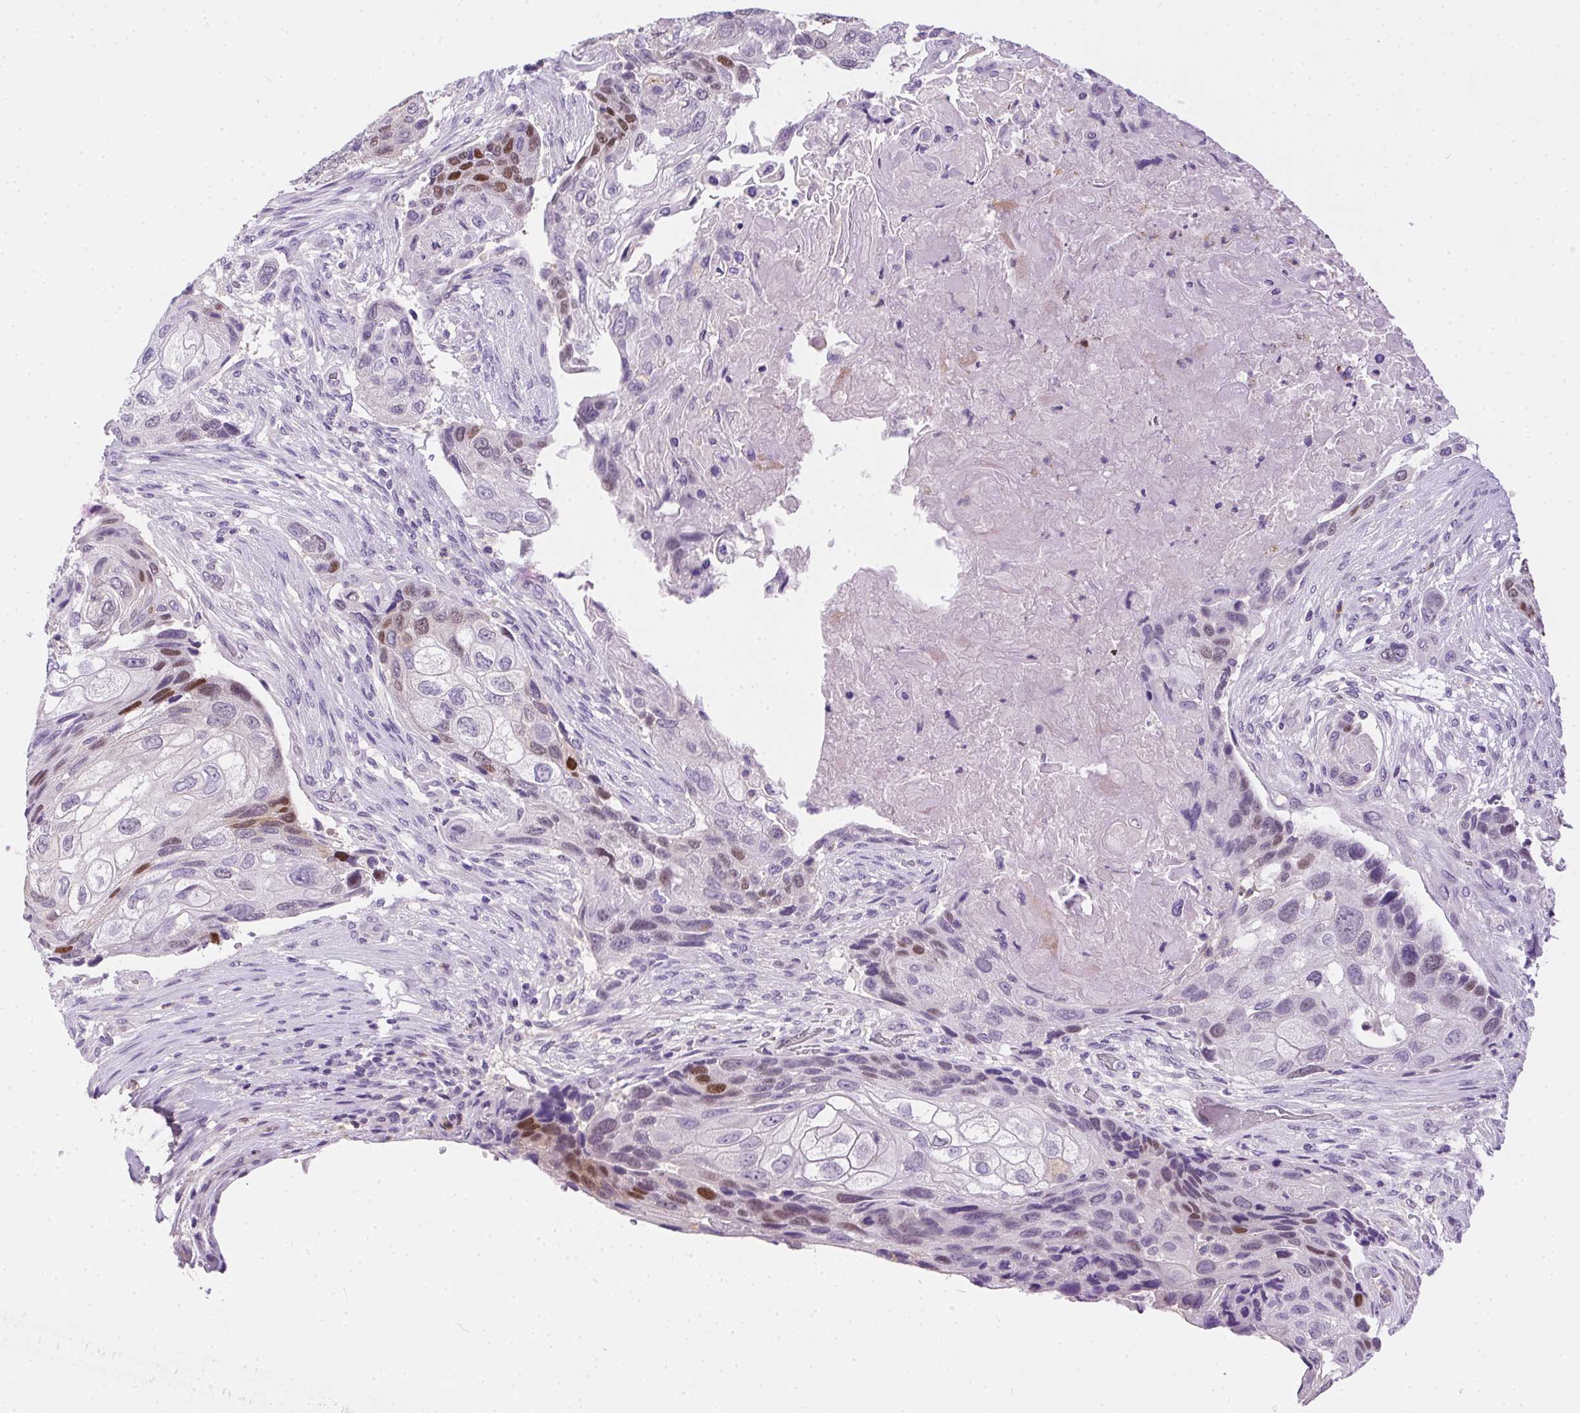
{"staining": {"intensity": "moderate", "quantity": "<25%", "location": "nuclear"}, "tissue": "lung cancer", "cell_type": "Tumor cells", "image_type": "cancer", "snomed": [{"axis": "morphology", "description": "Squamous cell carcinoma, NOS"}, {"axis": "topography", "description": "Lung"}], "caption": "Squamous cell carcinoma (lung) tissue exhibits moderate nuclear staining in approximately <25% of tumor cells, visualized by immunohistochemistry.", "gene": "SSTR4", "patient": {"sex": "male", "age": 69}}